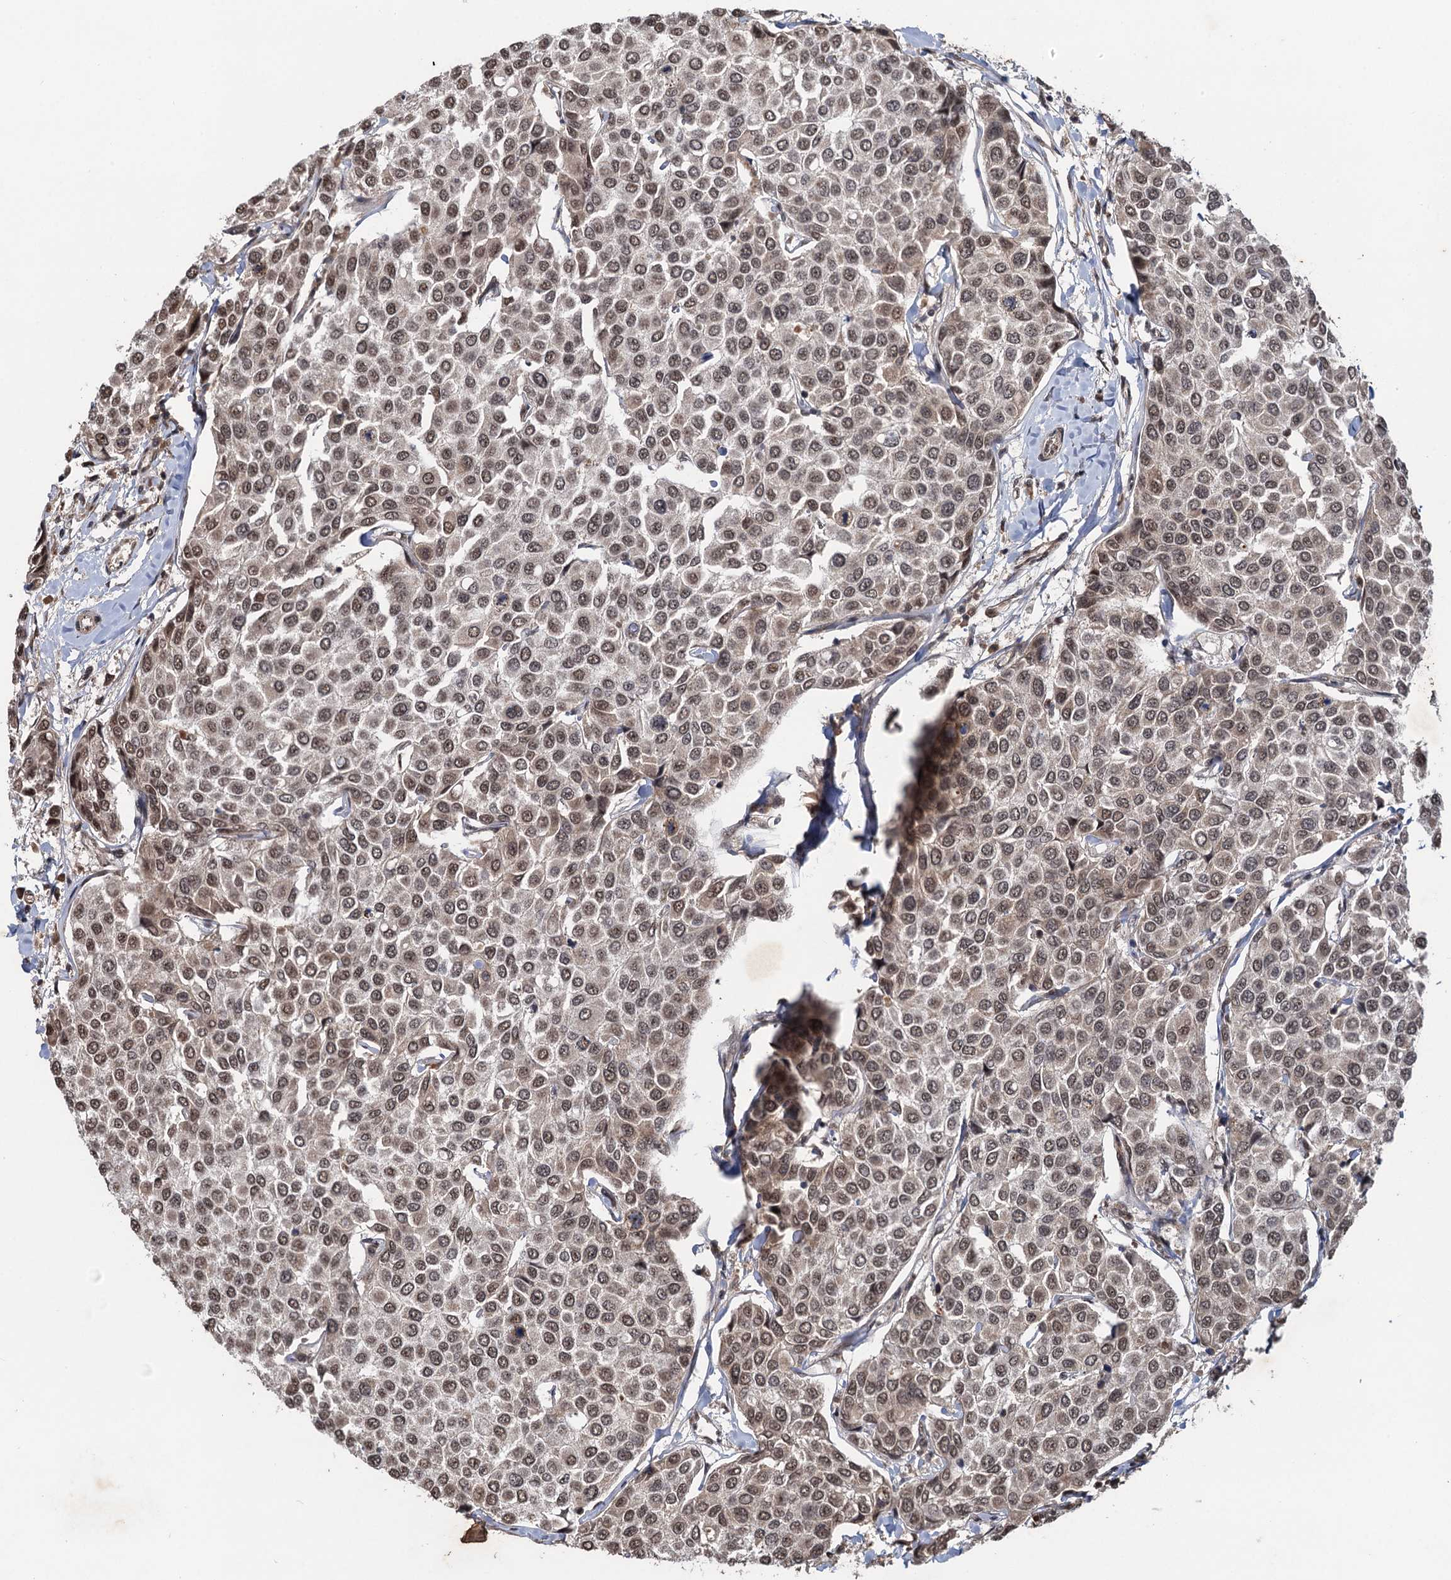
{"staining": {"intensity": "moderate", "quantity": ">75%", "location": "nuclear"}, "tissue": "breast cancer", "cell_type": "Tumor cells", "image_type": "cancer", "snomed": [{"axis": "morphology", "description": "Duct carcinoma"}, {"axis": "topography", "description": "Breast"}], "caption": "Brown immunohistochemical staining in intraductal carcinoma (breast) shows moderate nuclear positivity in about >75% of tumor cells. (Stains: DAB (3,3'-diaminobenzidine) in brown, nuclei in blue, Microscopy: brightfield microscopy at high magnification).", "gene": "REP15", "patient": {"sex": "female", "age": 55}}